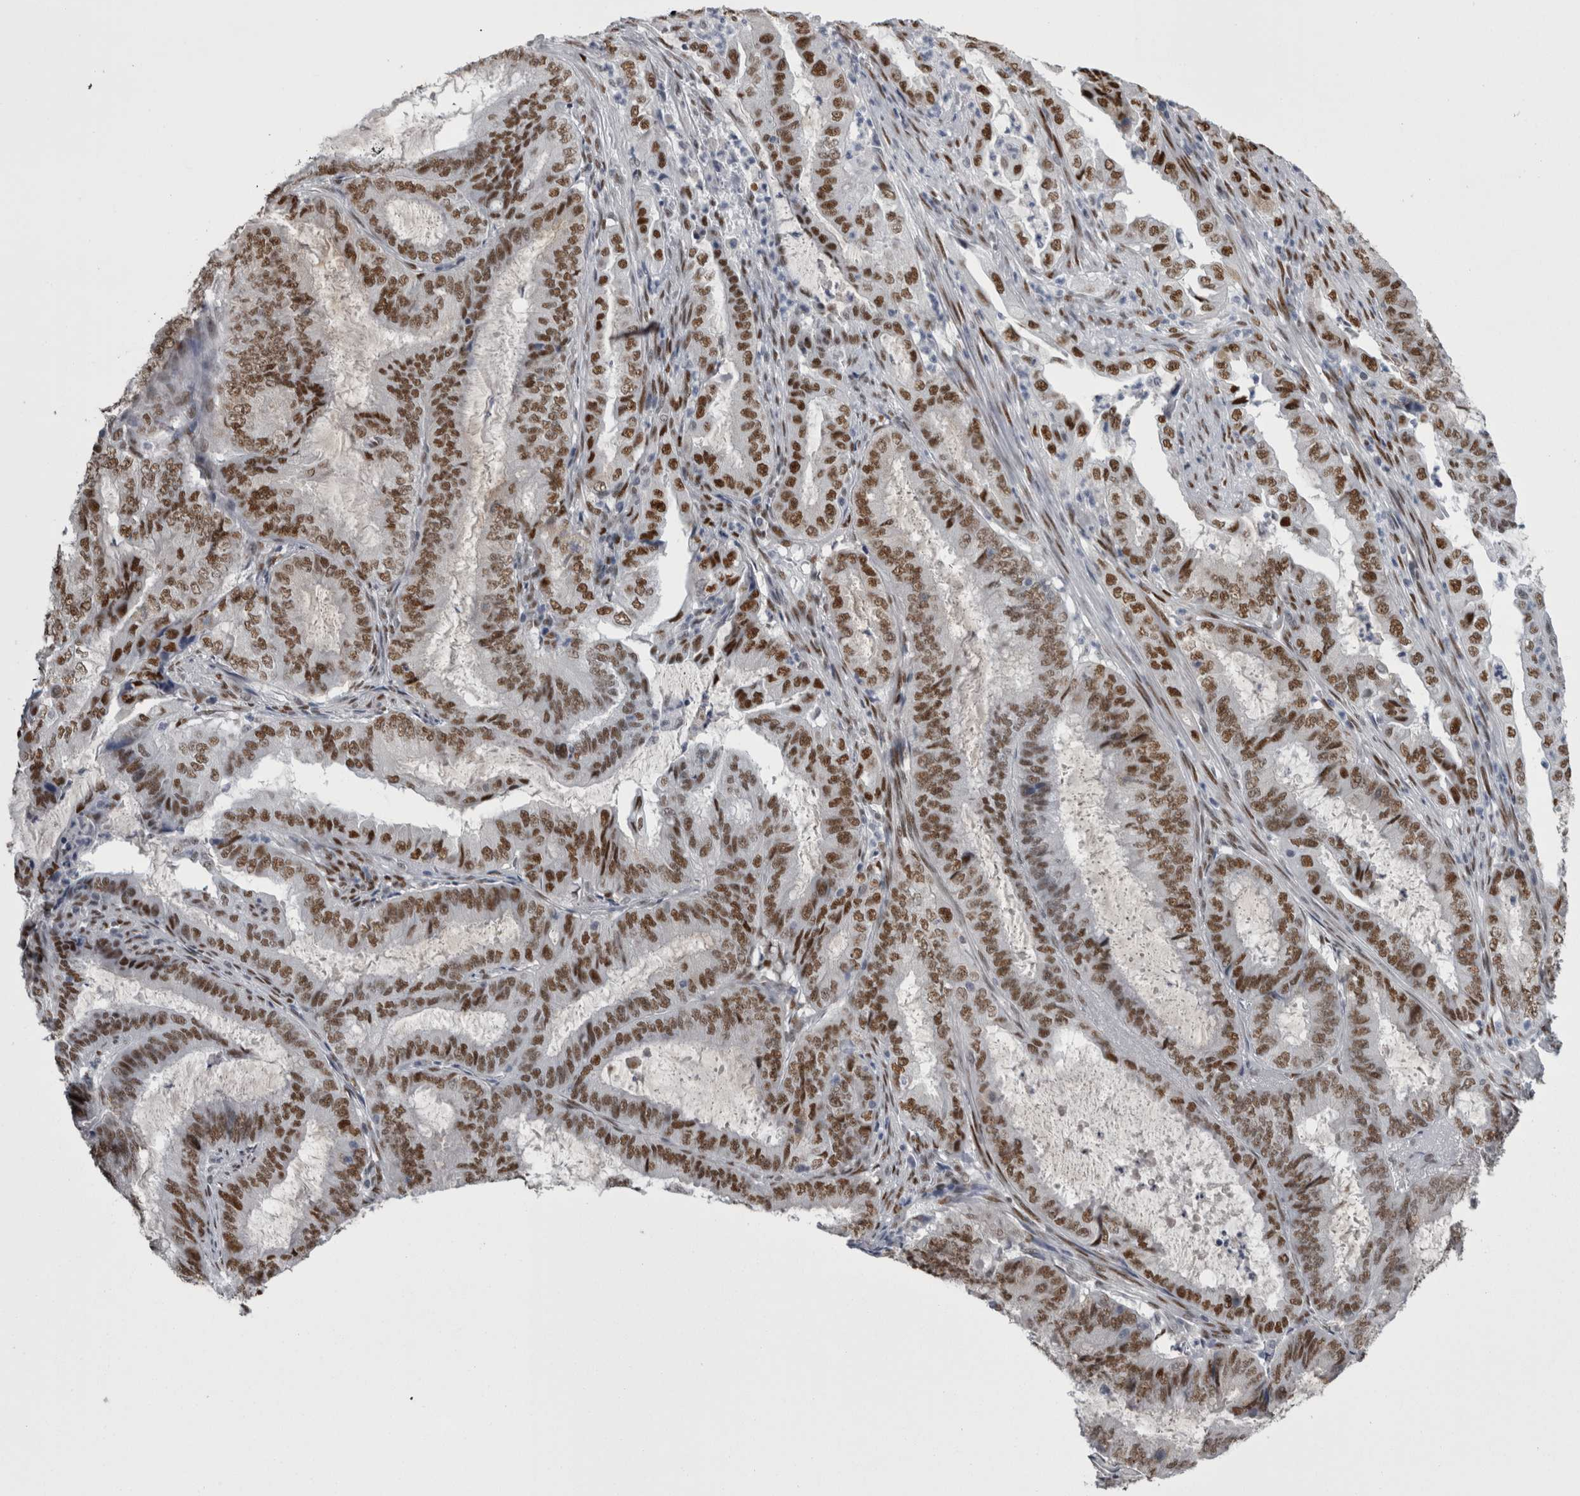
{"staining": {"intensity": "strong", "quantity": ">75%", "location": "nuclear"}, "tissue": "endometrial cancer", "cell_type": "Tumor cells", "image_type": "cancer", "snomed": [{"axis": "morphology", "description": "Adenocarcinoma, NOS"}, {"axis": "topography", "description": "Endometrium"}], "caption": "Strong nuclear expression for a protein is identified in approximately >75% of tumor cells of endometrial adenocarcinoma using immunohistochemistry (IHC).", "gene": "C1orf54", "patient": {"sex": "female", "age": 49}}